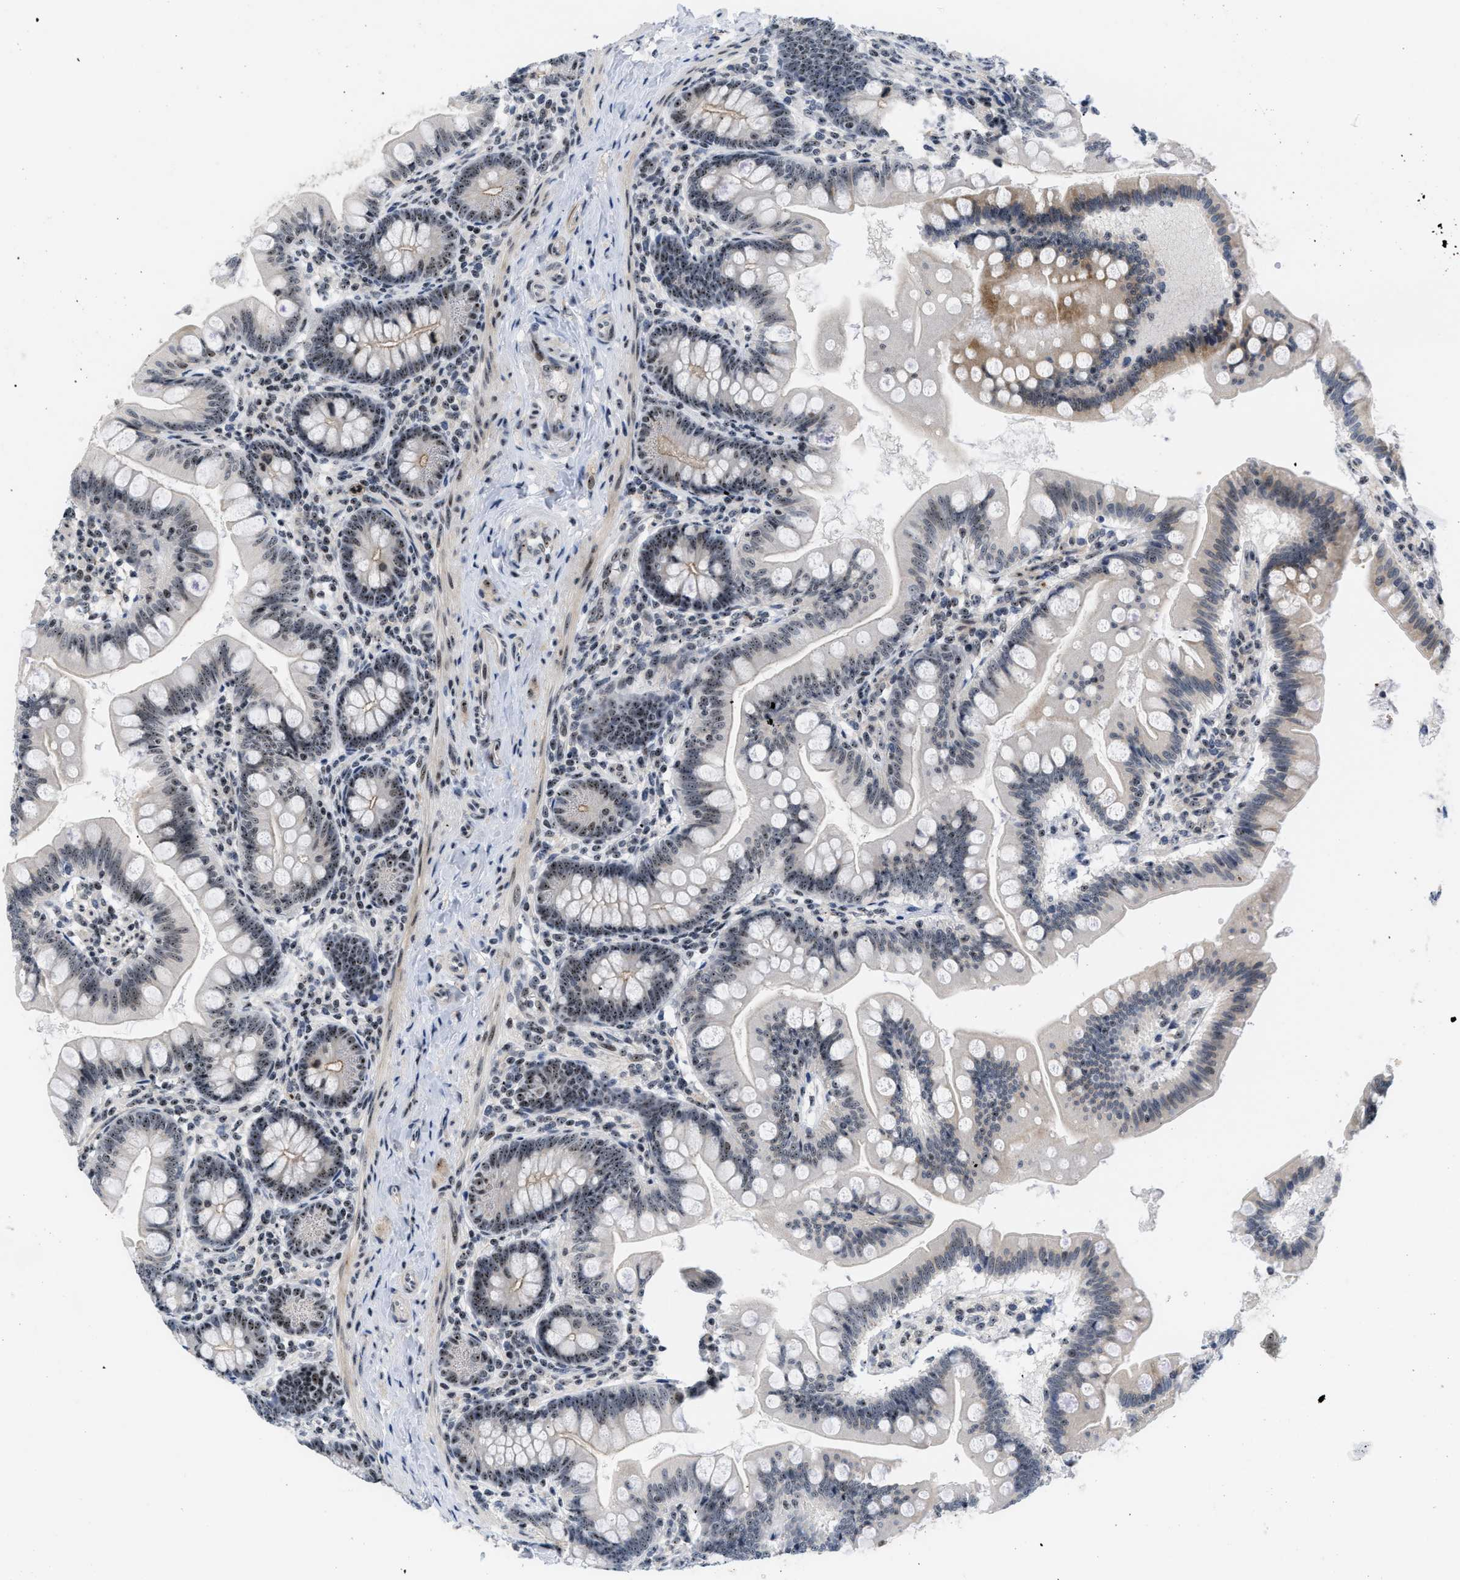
{"staining": {"intensity": "moderate", "quantity": "25%-75%", "location": "cytoplasmic/membranous,nuclear"}, "tissue": "small intestine", "cell_type": "Glandular cells", "image_type": "normal", "snomed": [{"axis": "morphology", "description": "Normal tissue, NOS"}, {"axis": "topography", "description": "Small intestine"}], "caption": "Glandular cells reveal moderate cytoplasmic/membranous,nuclear expression in about 25%-75% of cells in benign small intestine. (DAB = brown stain, brightfield microscopy at high magnification).", "gene": "NOP58", "patient": {"sex": "male", "age": 7}}